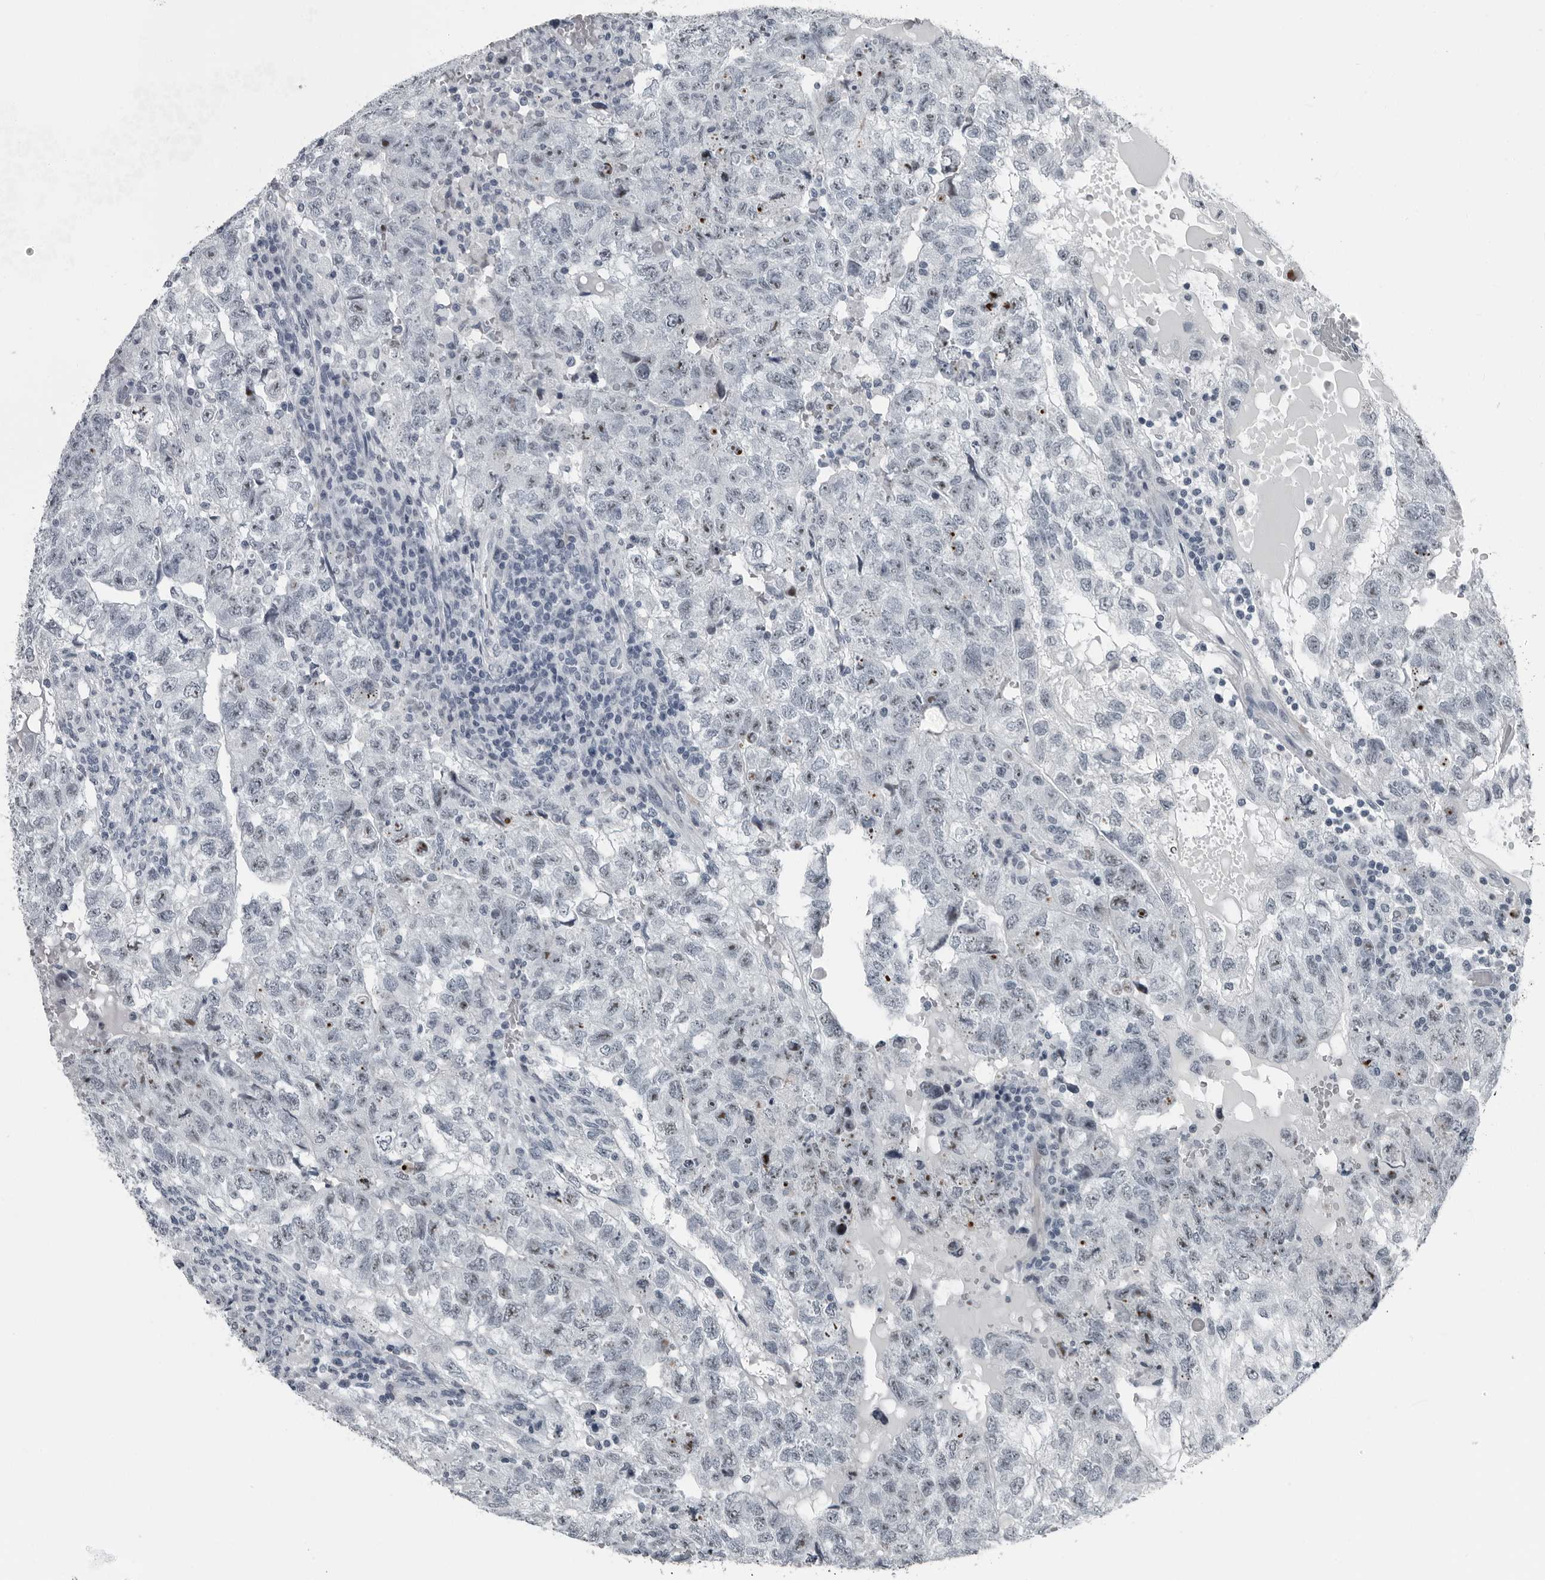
{"staining": {"intensity": "moderate", "quantity": "25%-75%", "location": "nuclear"}, "tissue": "testis cancer", "cell_type": "Tumor cells", "image_type": "cancer", "snomed": [{"axis": "morphology", "description": "Carcinoma, Embryonal, NOS"}, {"axis": "topography", "description": "Testis"}], "caption": "A medium amount of moderate nuclear staining is present in approximately 25%-75% of tumor cells in embryonal carcinoma (testis) tissue.", "gene": "PDCD11", "patient": {"sex": "male", "age": 36}}